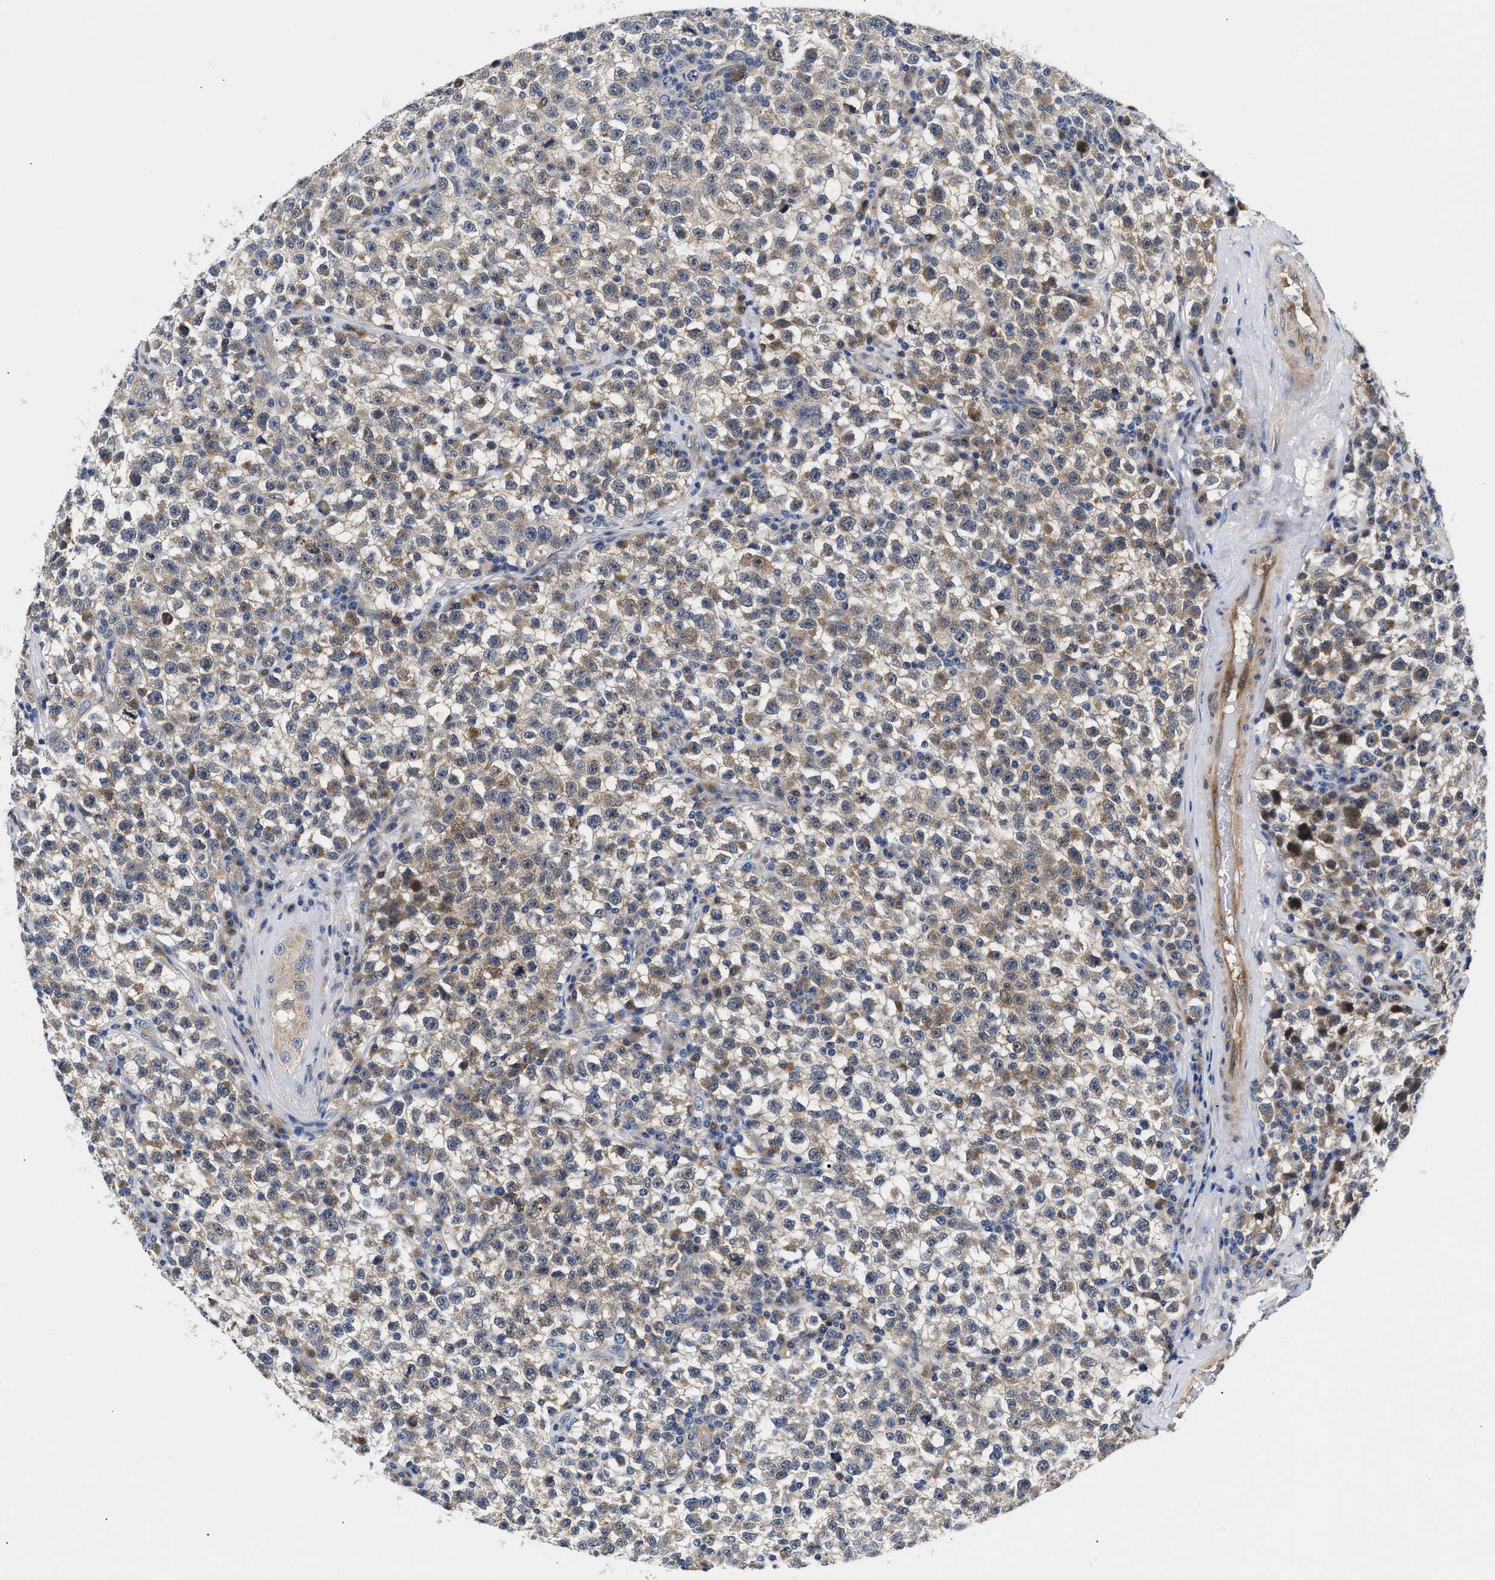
{"staining": {"intensity": "weak", "quantity": "25%-75%", "location": "cytoplasmic/membranous"}, "tissue": "testis cancer", "cell_type": "Tumor cells", "image_type": "cancer", "snomed": [{"axis": "morphology", "description": "Seminoma, NOS"}, {"axis": "topography", "description": "Testis"}], "caption": "The histopathology image shows a brown stain indicating the presence of a protein in the cytoplasmic/membranous of tumor cells in seminoma (testis).", "gene": "CCDC146", "patient": {"sex": "male", "age": 22}}